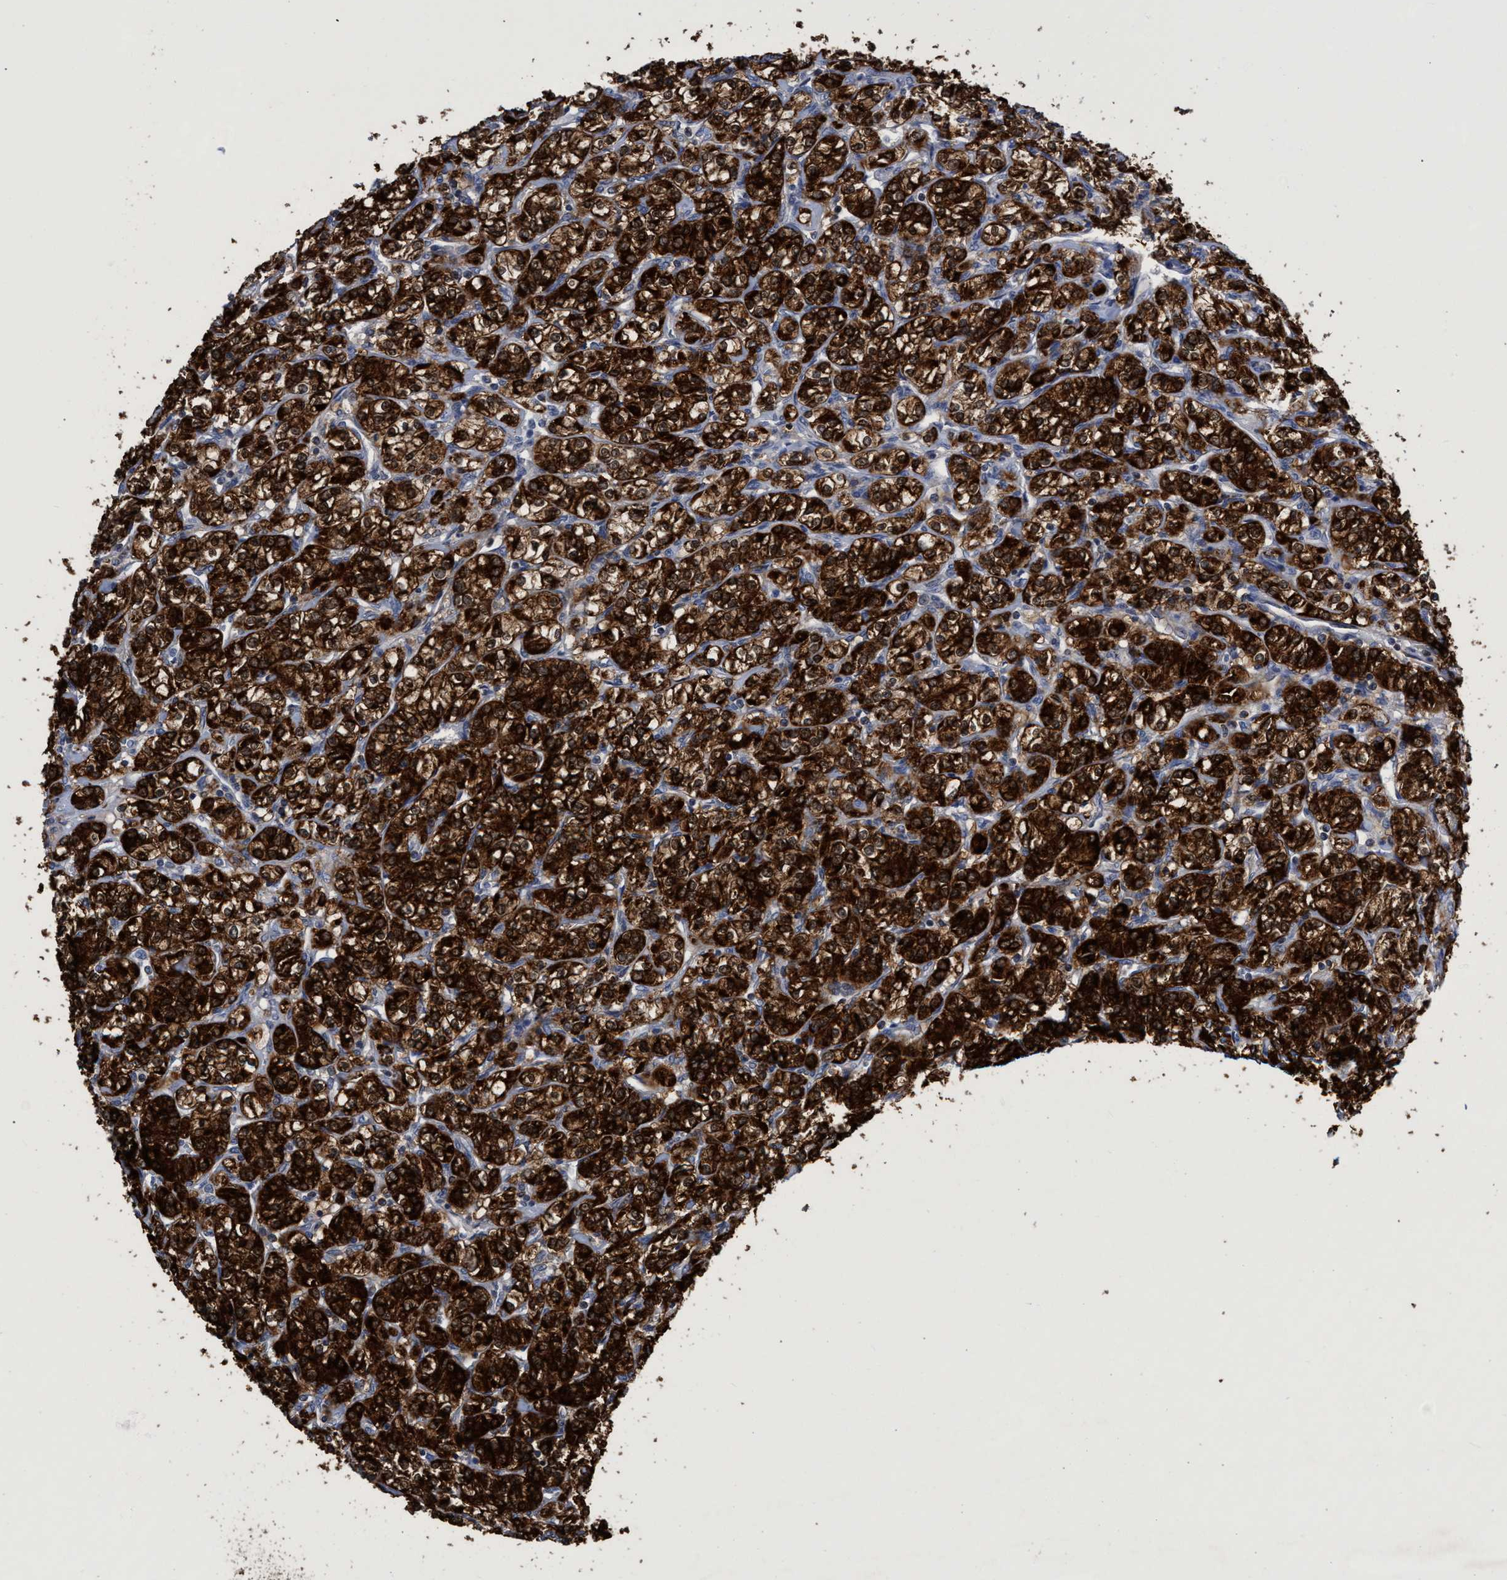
{"staining": {"intensity": "strong", "quantity": ">75%", "location": "cytoplasmic/membranous"}, "tissue": "renal cancer", "cell_type": "Tumor cells", "image_type": "cancer", "snomed": [{"axis": "morphology", "description": "Adenocarcinoma, NOS"}, {"axis": "topography", "description": "Kidney"}], "caption": "The micrograph exhibits a brown stain indicating the presence of a protein in the cytoplasmic/membranous of tumor cells in adenocarcinoma (renal).", "gene": "CRYZ", "patient": {"sex": "male", "age": 77}}